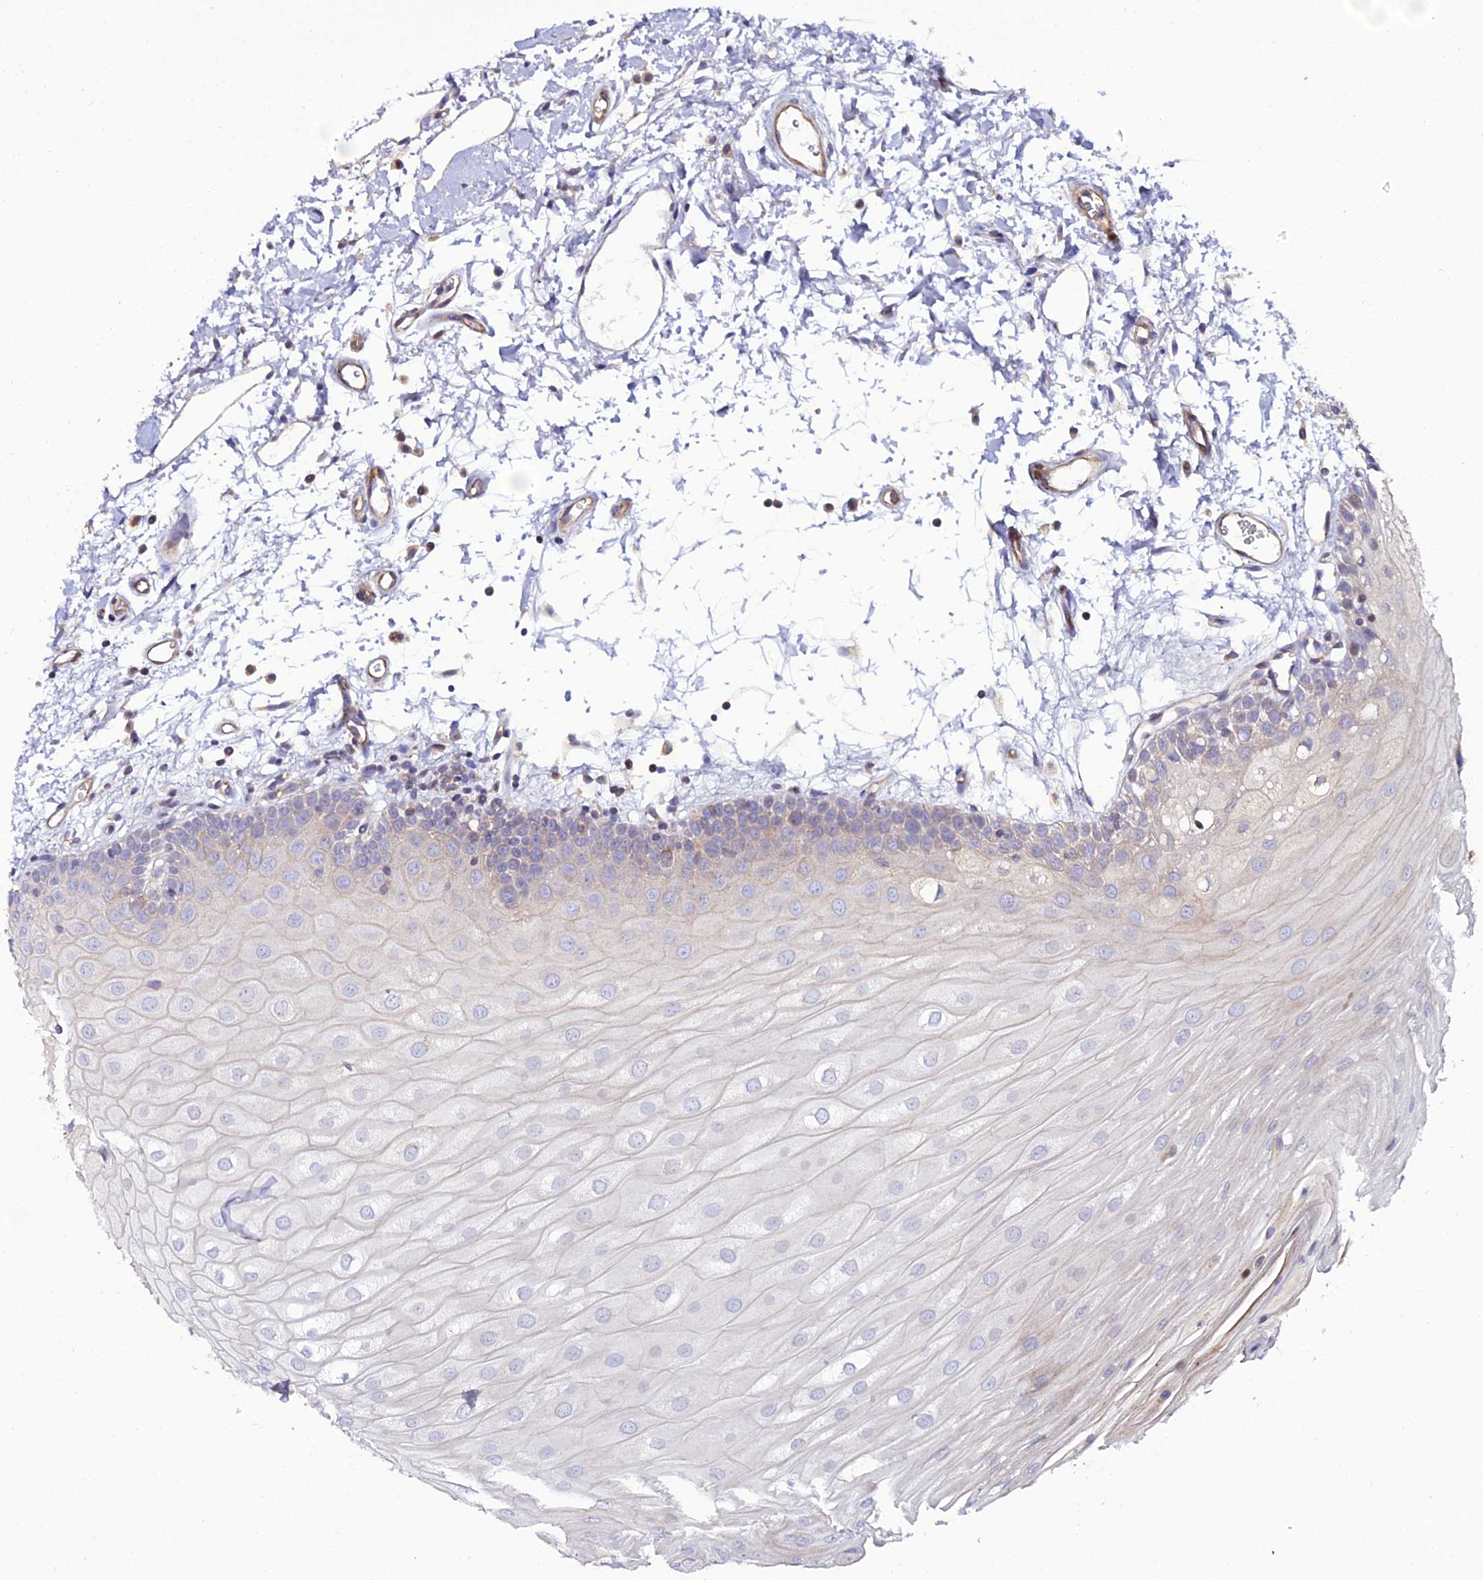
{"staining": {"intensity": "weak", "quantity": "<25%", "location": "cytoplasmic/membranous"}, "tissue": "oral mucosa", "cell_type": "Squamous epithelial cells", "image_type": "normal", "snomed": [{"axis": "morphology", "description": "Normal tissue, NOS"}, {"axis": "topography", "description": "Oral tissue"}, {"axis": "topography", "description": "Tounge, NOS"}], "caption": "Image shows no significant protein expression in squamous epithelial cells of unremarkable oral mucosa. (Immunohistochemistry, brightfield microscopy, high magnification).", "gene": "ARL6IP1", "patient": {"sex": "female", "age": 73}}